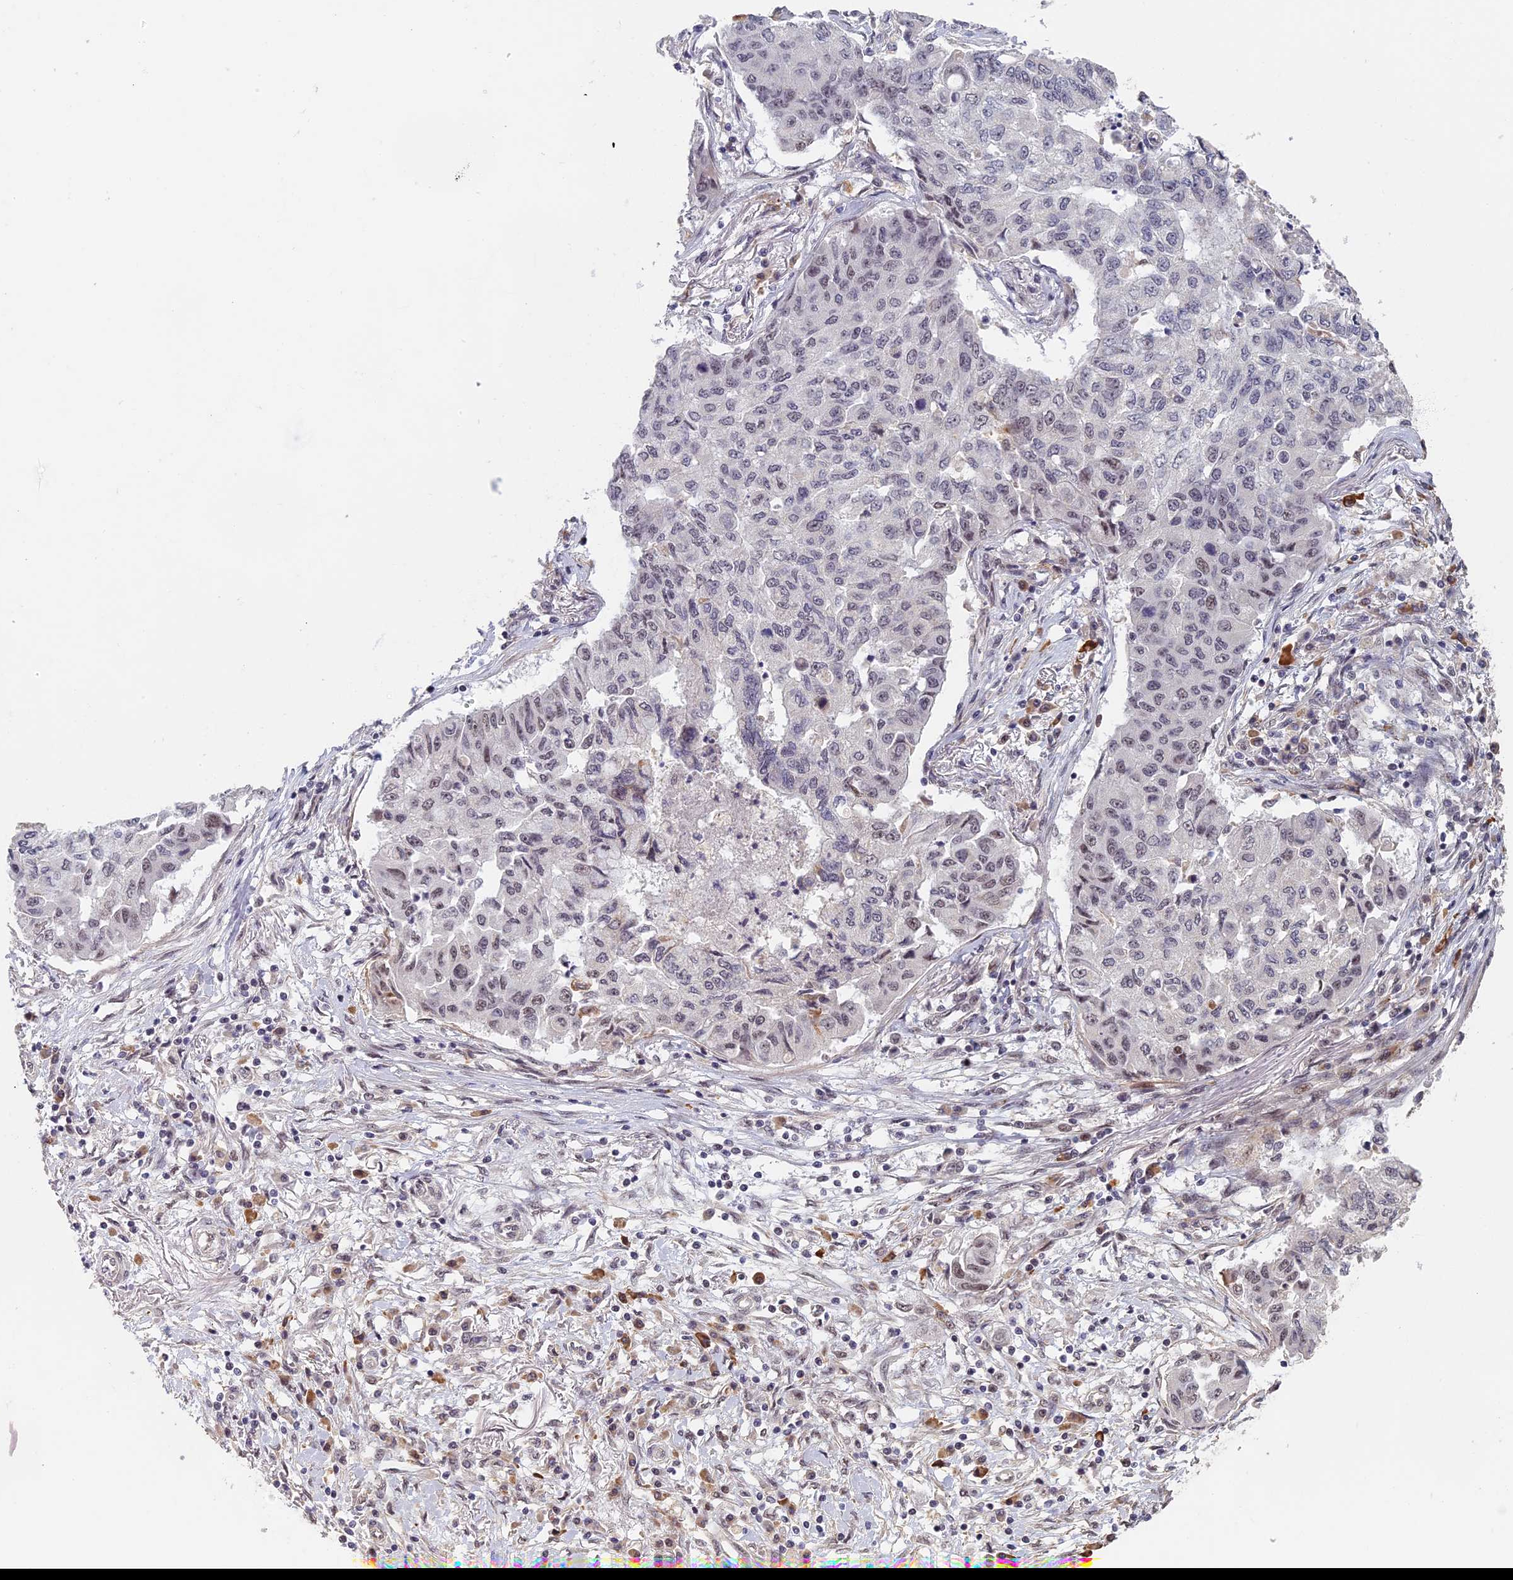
{"staining": {"intensity": "weak", "quantity": "<25%", "location": "nuclear"}, "tissue": "lung cancer", "cell_type": "Tumor cells", "image_type": "cancer", "snomed": [{"axis": "morphology", "description": "Squamous cell carcinoma, NOS"}, {"axis": "topography", "description": "Lung"}], "caption": "Immunohistochemical staining of lung cancer demonstrates no significant positivity in tumor cells. (Stains: DAB immunohistochemistry (IHC) with hematoxylin counter stain, Microscopy: brightfield microscopy at high magnification).", "gene": "MORF4L1", "patient": {"sex": "male", "age": 74}}